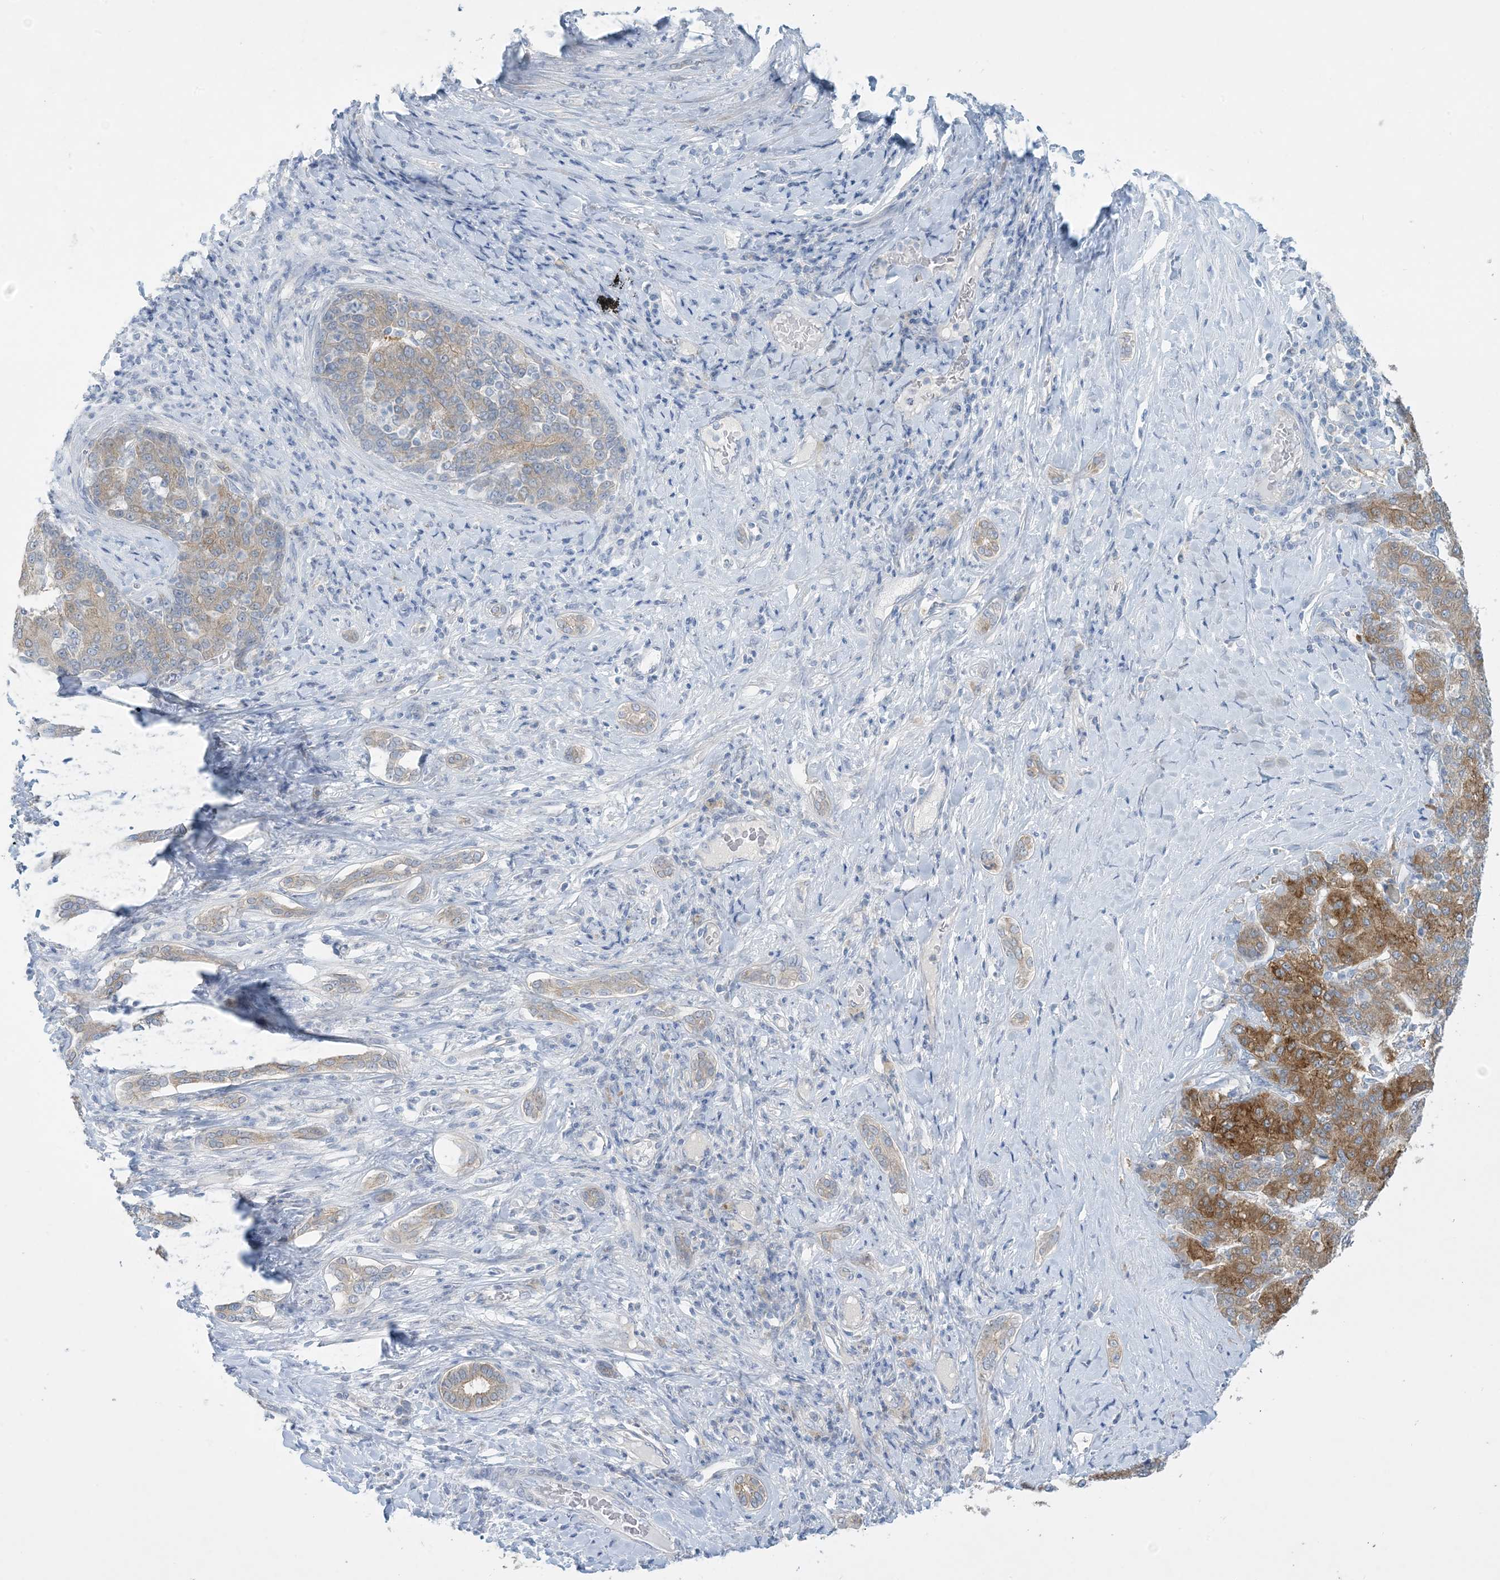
{"staining": {"intensity": "moderate", "quantity": "25%-75%", "location": "cytoplasmic/membranous"}, "tissue": "liver cancer", "cell_type": "Tumor cells", "image_type": "cancer", "snomed": [{"axis": "morphology", "description": "Carcinoma, Hepatocellular, NOS"}, {"axis": "topography", "description": "Liver"}], "caption": "This histopathology image demonstrates immunohistochemistry (IHC) staining of liver cancer (hepatocellular carcinoma), with medium moderate cytoplasmic/membranous positivity in approximately 25%-75% of tumor cells.", "gene": "MRPS18A", "patient": {"sex": "male", "age": 65}}